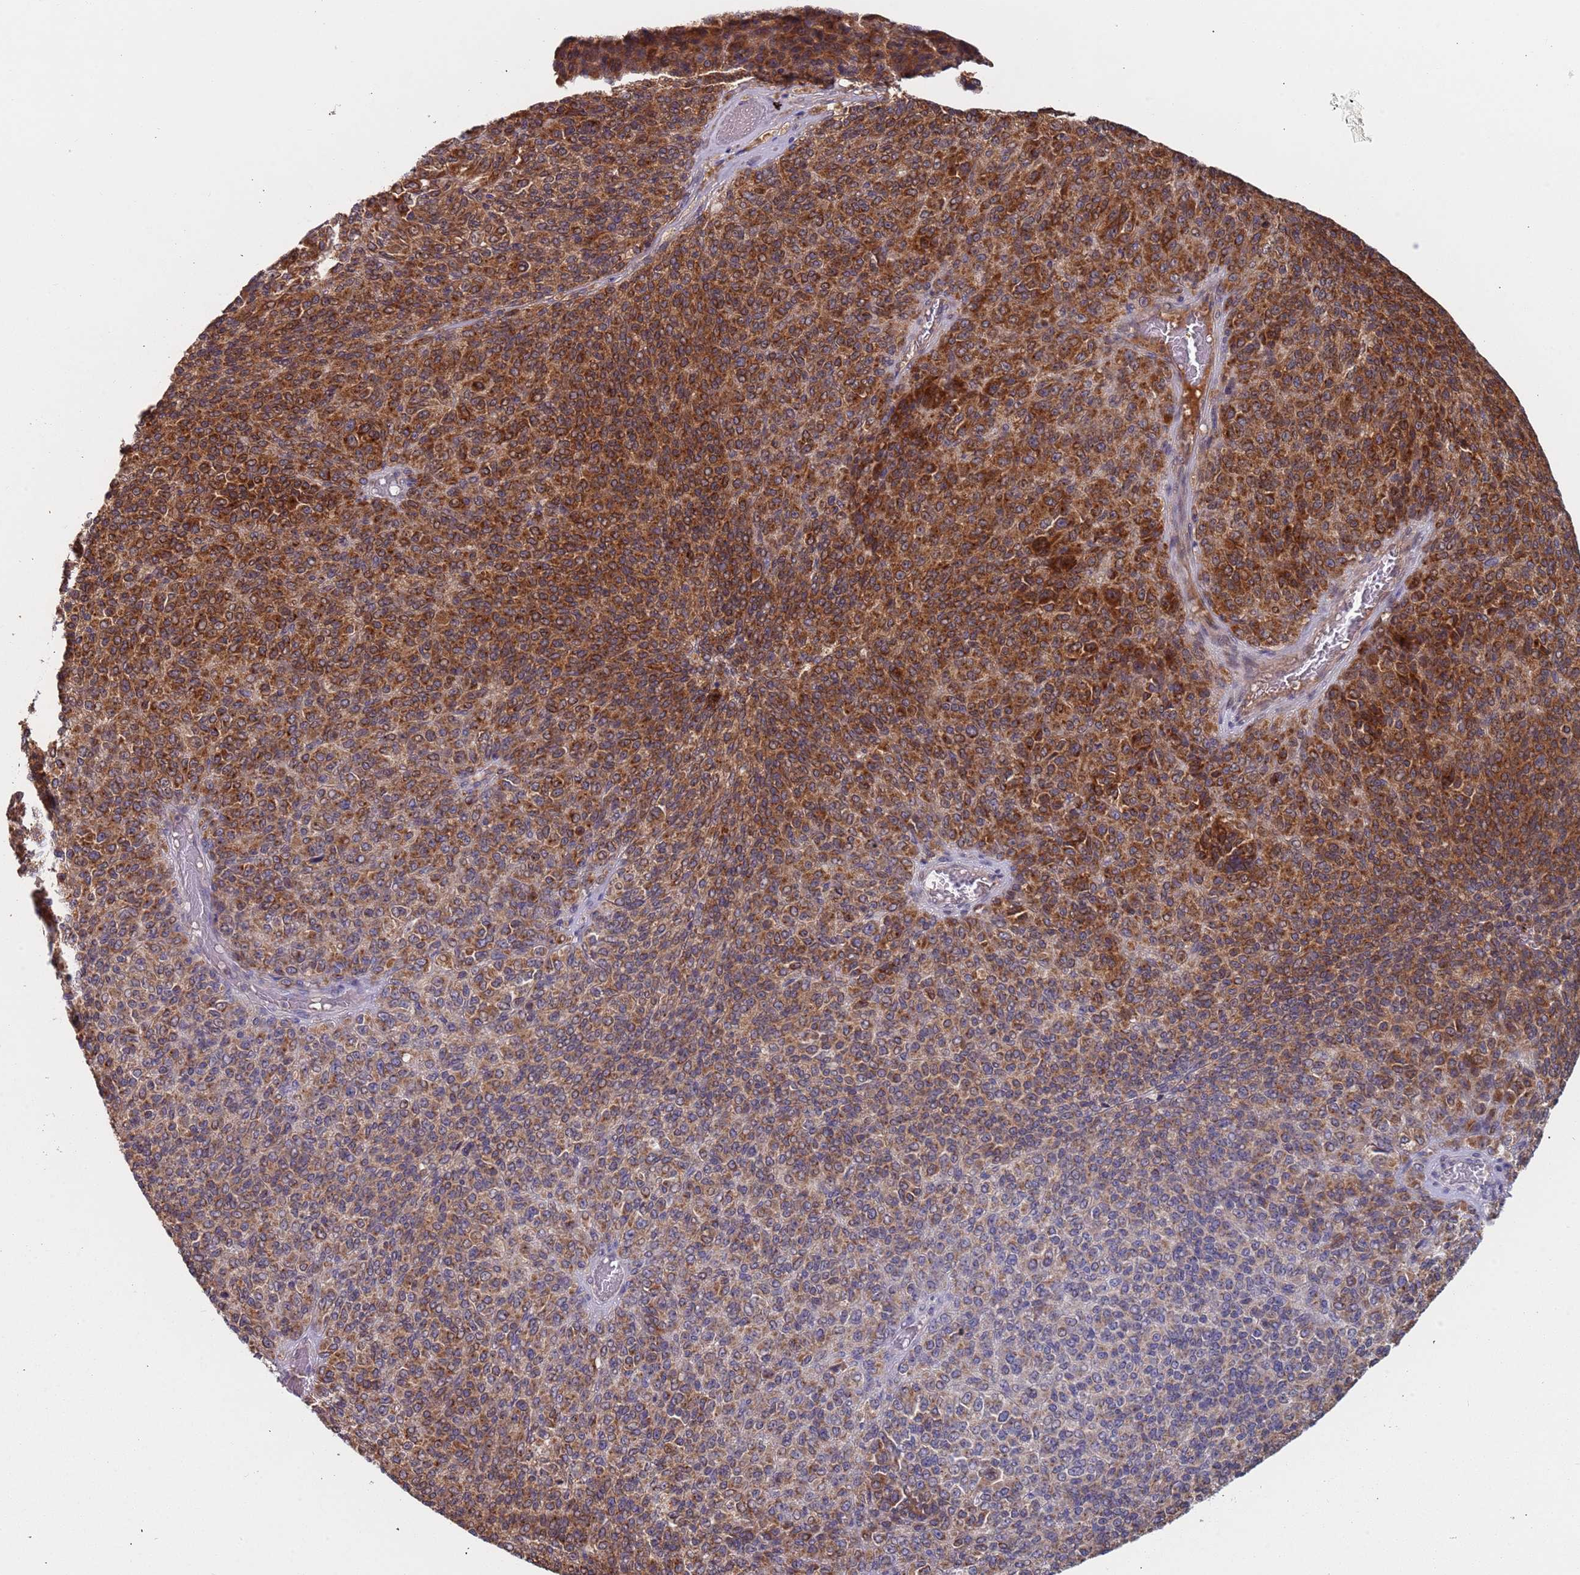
{"staining": {"intensity": "strong", "quantity": "25%-75%", "location": "cytoplasmic/membranous"}, "tissue": "melanoma", "cell_type": "Tumor cells", "image_type": "cancer", "snomed": [{"axis": "morphology", "description": "Malignant melanoma, Metastatic site"}, {"axis": "topography", "description": "Brain"}], "caption": "This is an image of immunohistochemistry (IHC) staining of melanoma, which shows strong staining in the cytoplasmic/membranous of tumor cells.", "gene": "OR5A2", "patient": {"sex": "female", "age": 56}}